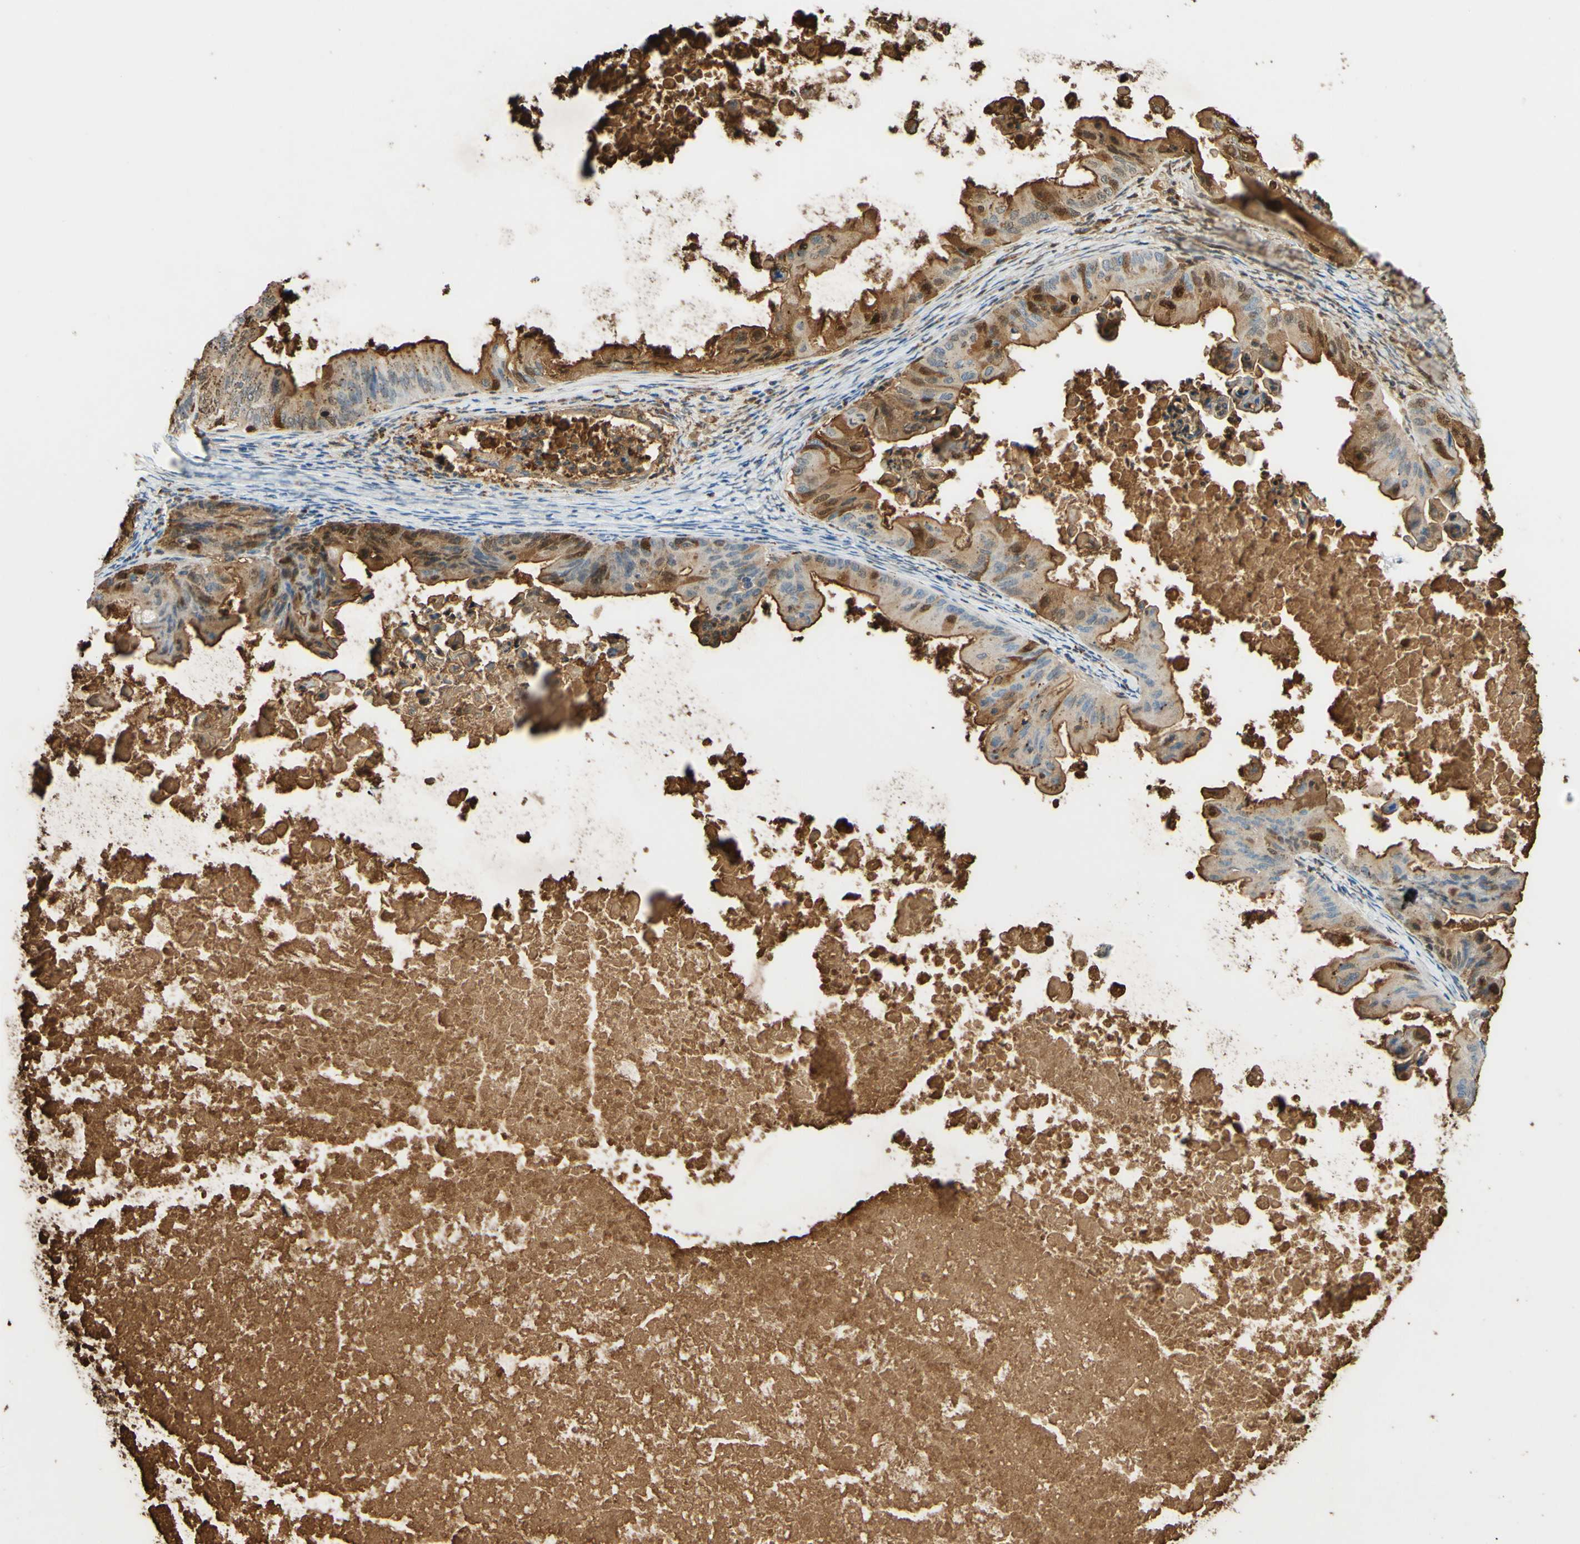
{"staining": {"intensity": "moderate", "quantity": ">75%", "location": "cytoplasmic/membranous"}, "tissue": "ovarian cancer", "cell_type": "Tumor cells", "image_type": "cancer", "snomed": [{"axis": "morphology", "description": "Cystadenocarcinoma, mucinous, NOS"}, {"axis": "topography", "description": "Ovary"}], "caption": "Protein expression analysis of ovarian mucinous cystadenocarcinoma exhibits moderate cytoplasmic/membranous staining in approximately >75% of tumor cells.", "gene": "TREM2", "patient": {"sex": "female", "age": 37}}